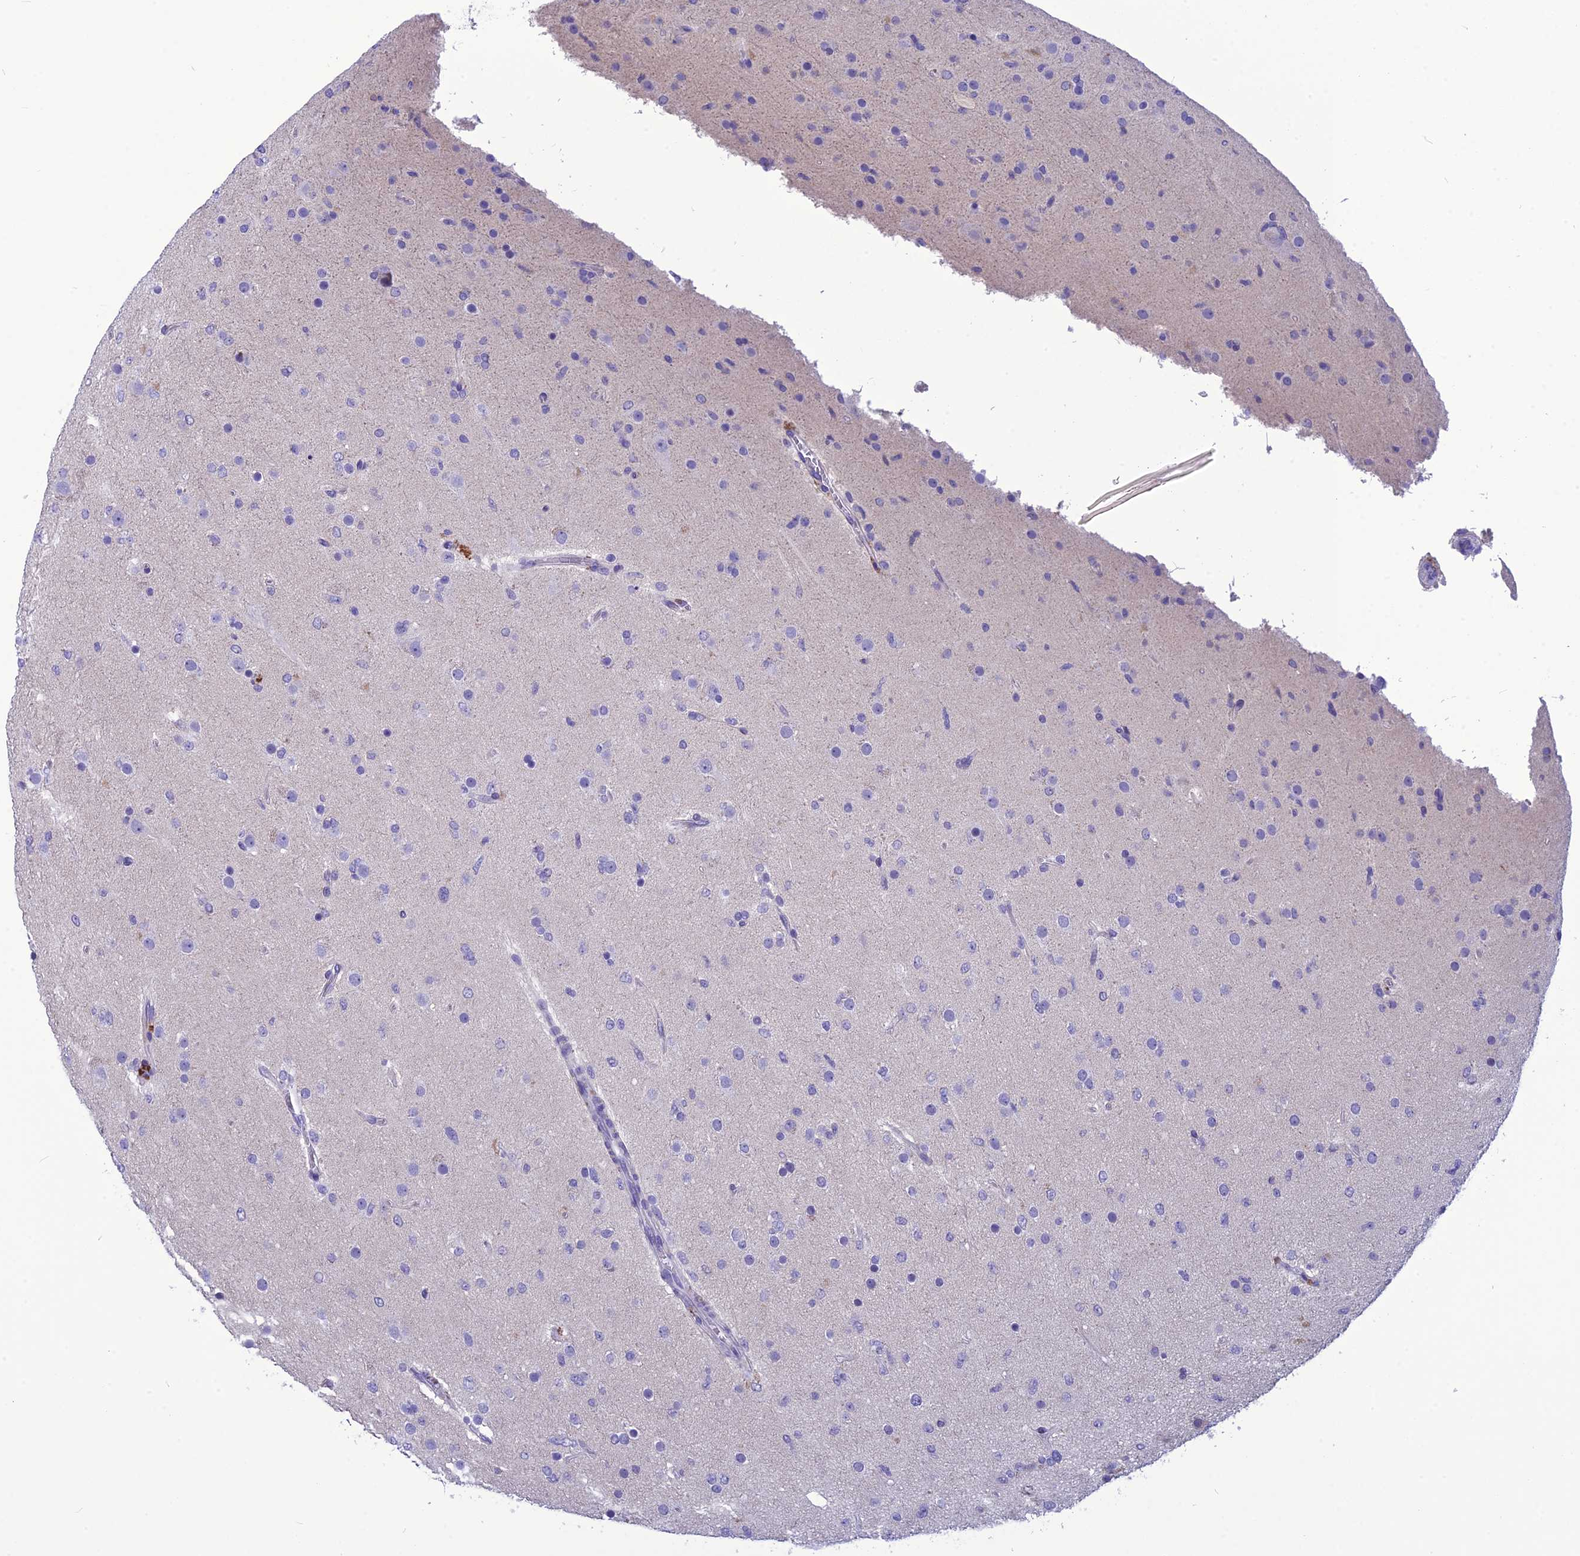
{"staining": {"intensity": "negative", "quantity": "none", "location": "none"}, "tissue": "glioma", "cell_type": "Tumor cells", "image_type": "cancer", "snomed": [{"axis": "morphology", "description": "Glioma, malignant, Low grade"}, {"axis": "topography", "description": "Brain"}], "caption": "DAB (3,3'-diaminobenzidine) immunohistochemical staining of human glioma demonstrates no significant positivity in tumor cells. (Stains: DAB IHC with hematoxylin counter stain, Microscopy: brightfield microscopy at high magnification).", "gene": "BBS2", "patient": {"sex": "male", "age": 65}}